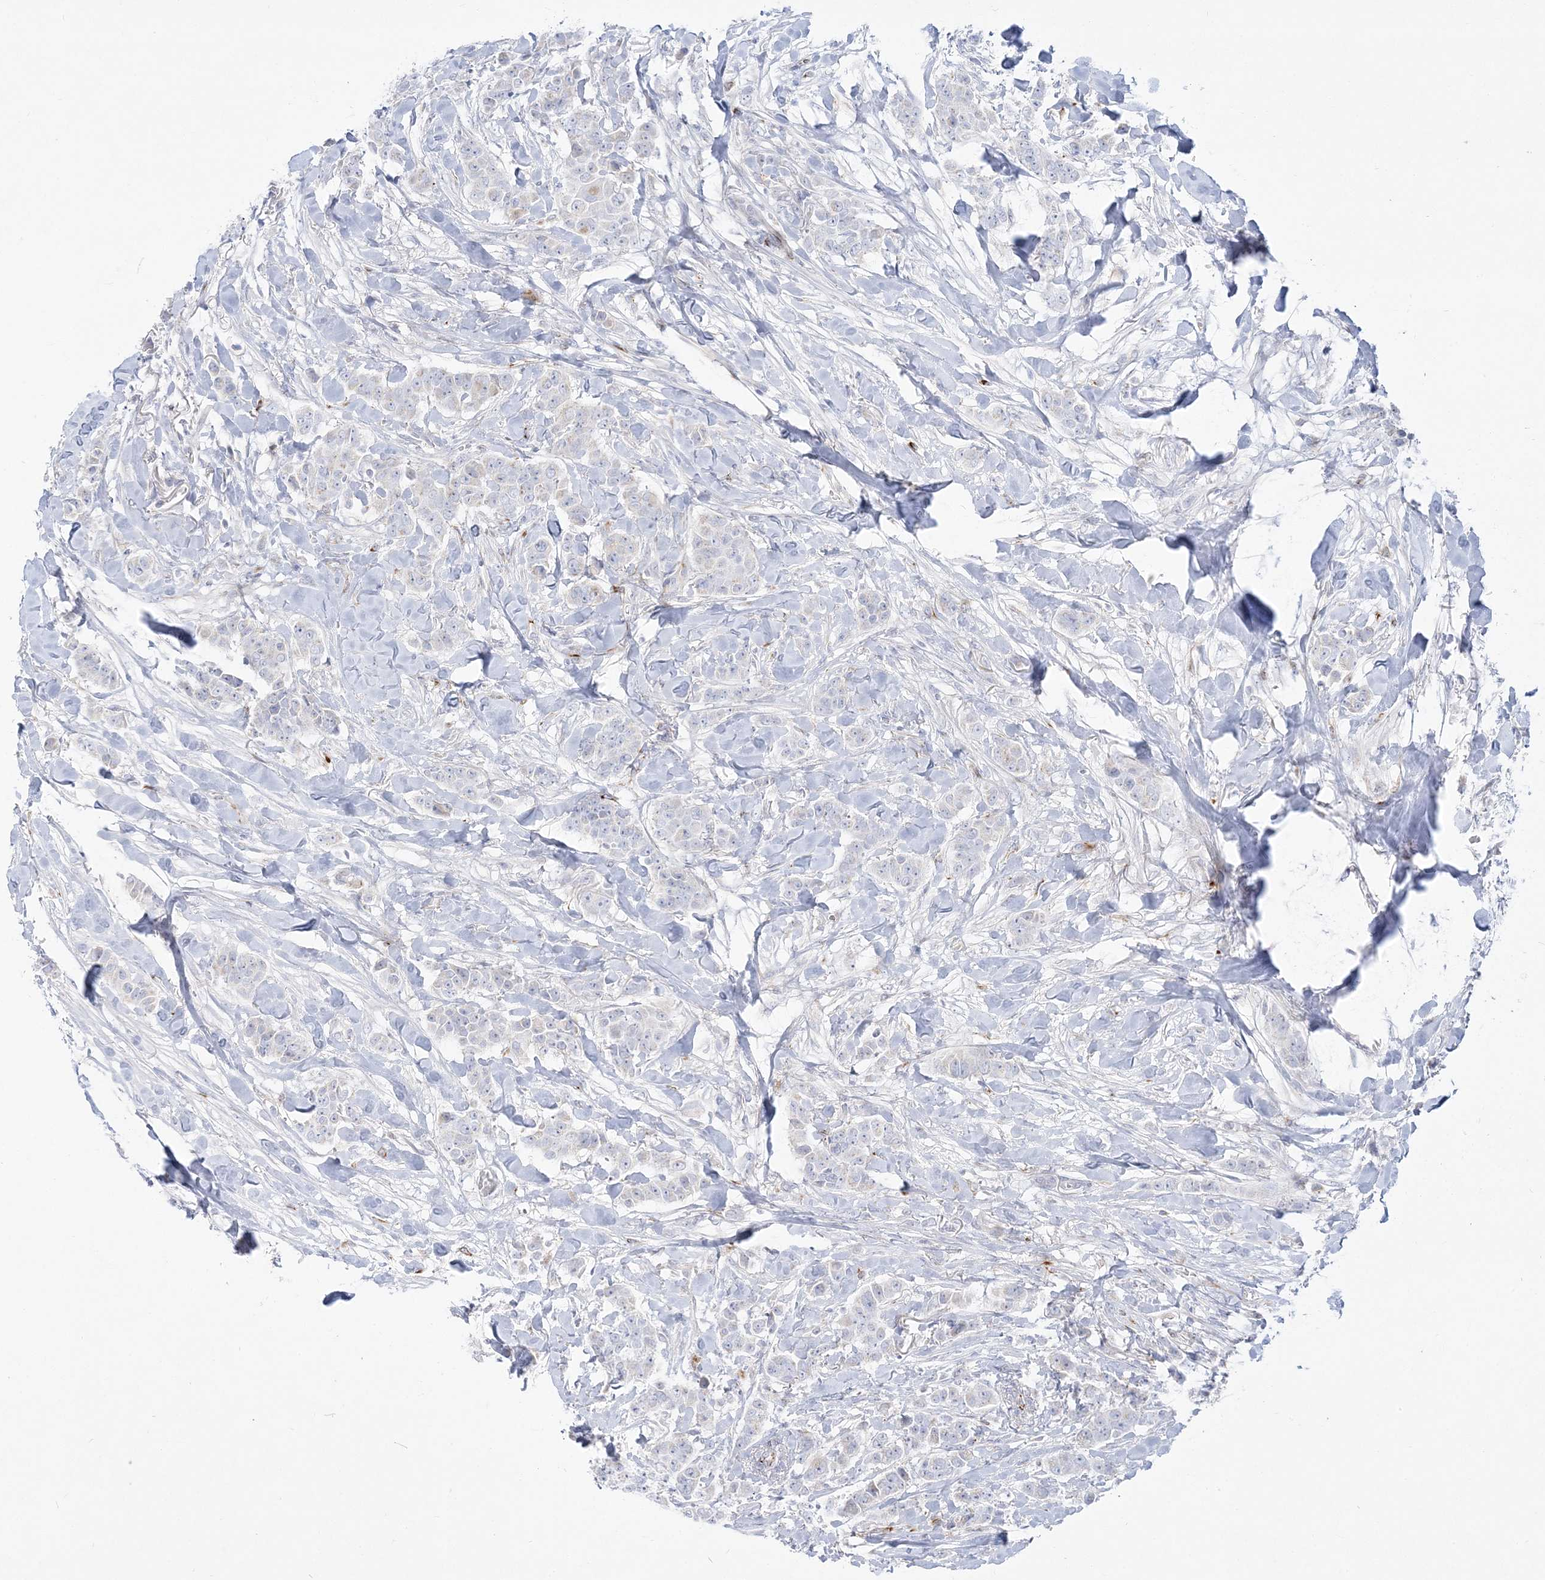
{"staining": {"intensity": "negative", "quantity": "none", "location": "none"}, "tissue": "breast cancer", "cell_type": "Tumor cells", "image_type": "cancer", "snomed": [{"axis": "morphology", "description": "Duct carcinoma"}, {"axis": "topography", "description": "Breast"}], "caption": "Immunohistochemical staining of human breast cancer reveals no significant expression in tumor cells.", "gene": "GPAT2", "patient": {"sex": "female", "age": 40}}